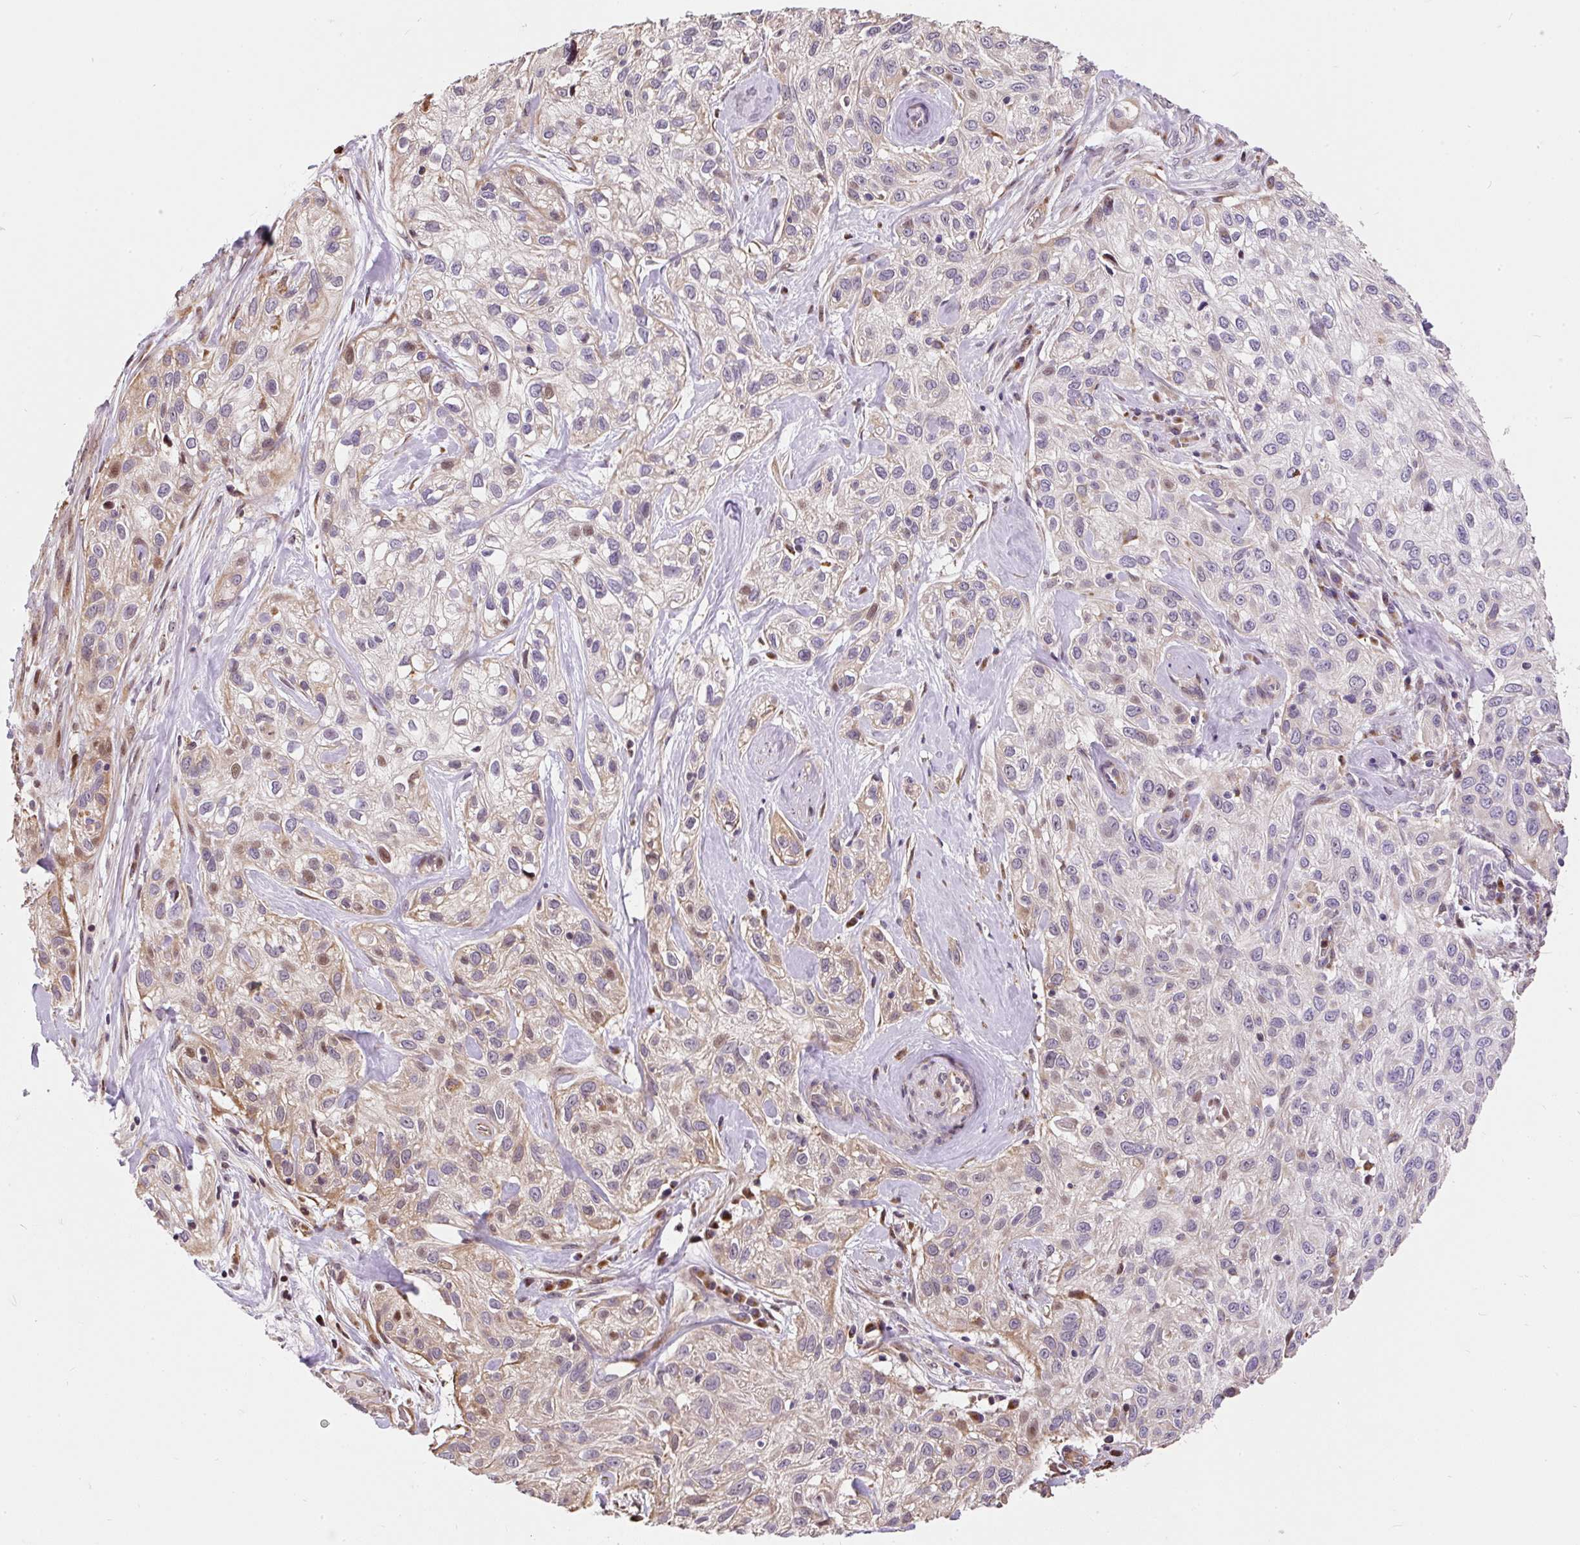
{"staining": {"intensity": "weak", "quantity": "<25%", "location": "cytoplasmic/membranous"}, "tissue": "skin cancer", "cell_type": "Tumor cells", "image_type": "cancer", "snomed": [{"axis": "morphology", "description": "Squamous cell carcinoma, NOS"}, {"axis": "topography", "description": "Skin"}], "caption": "The image displays no staining of tumor cells in skin cancer.", "gene": "PUS7L", "patient": {"sex": "male", "age": 82}}